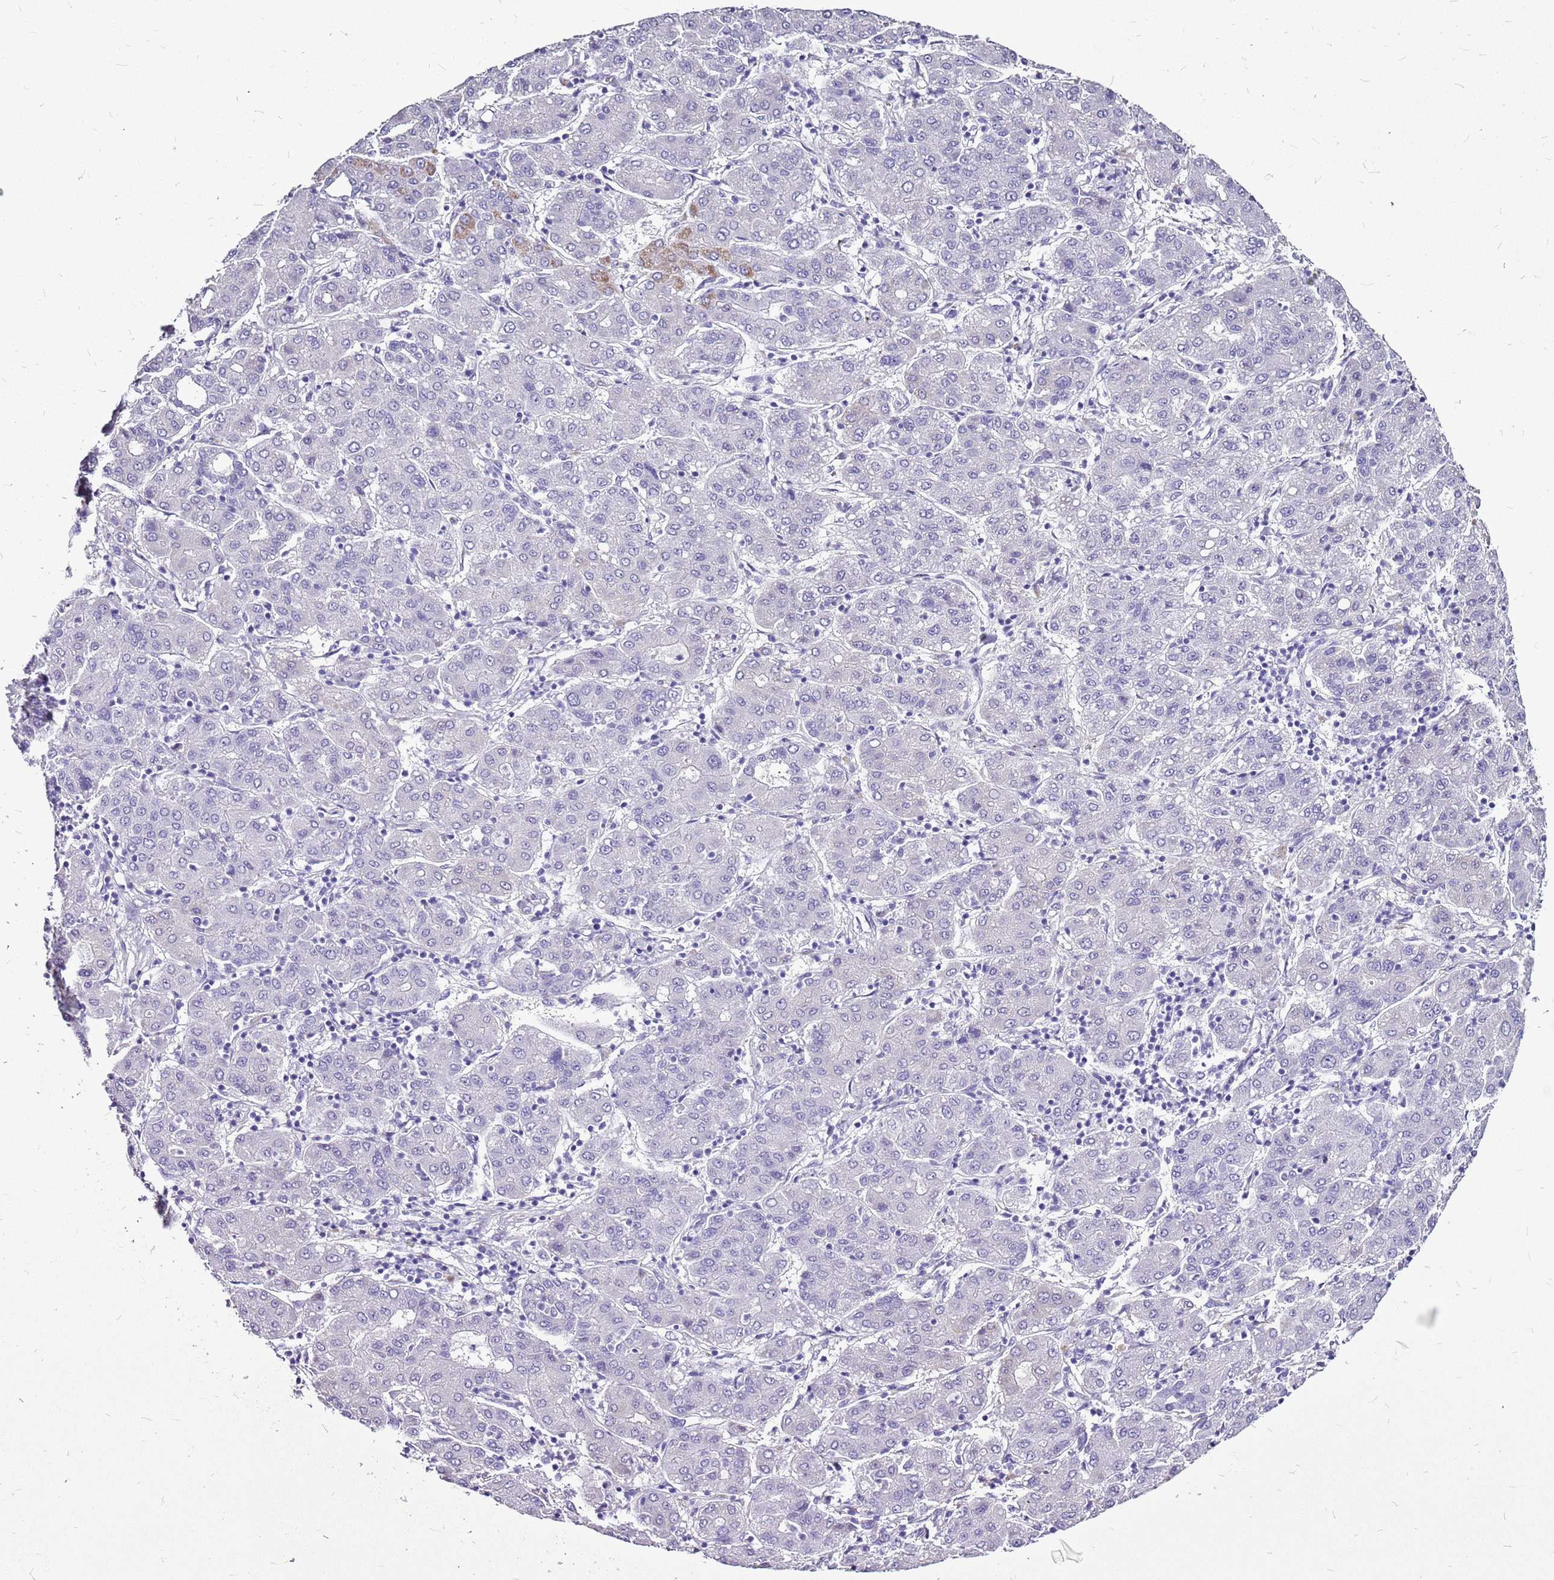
{"staining": {"intensity": "weak", "quantity": "25%-75%", "location": "cytoplasmic/membranous"}, "tissue": "liver cancer", "cell_type": "Tumor cells", "image_type": "cancer", "snomed": [{"axis": "morphology", "description": "Carcinoma, Hepatocellular, NOS"}, {"axis": "topography", "description": "Liver"}], "caption": "Immunohistochemistry micrograph of neoplastic tissue: liver hepatocellular carcinoma stained using immunohistochemistry demonstrates low levels of weak protein expression localized specifically in the cytoplasmic/membranous of tumor cells, appearing as a cytoplasmic/membranous brown color.", "gene": "ACSS3", "patient": {"sex": "male", "age": 65}}